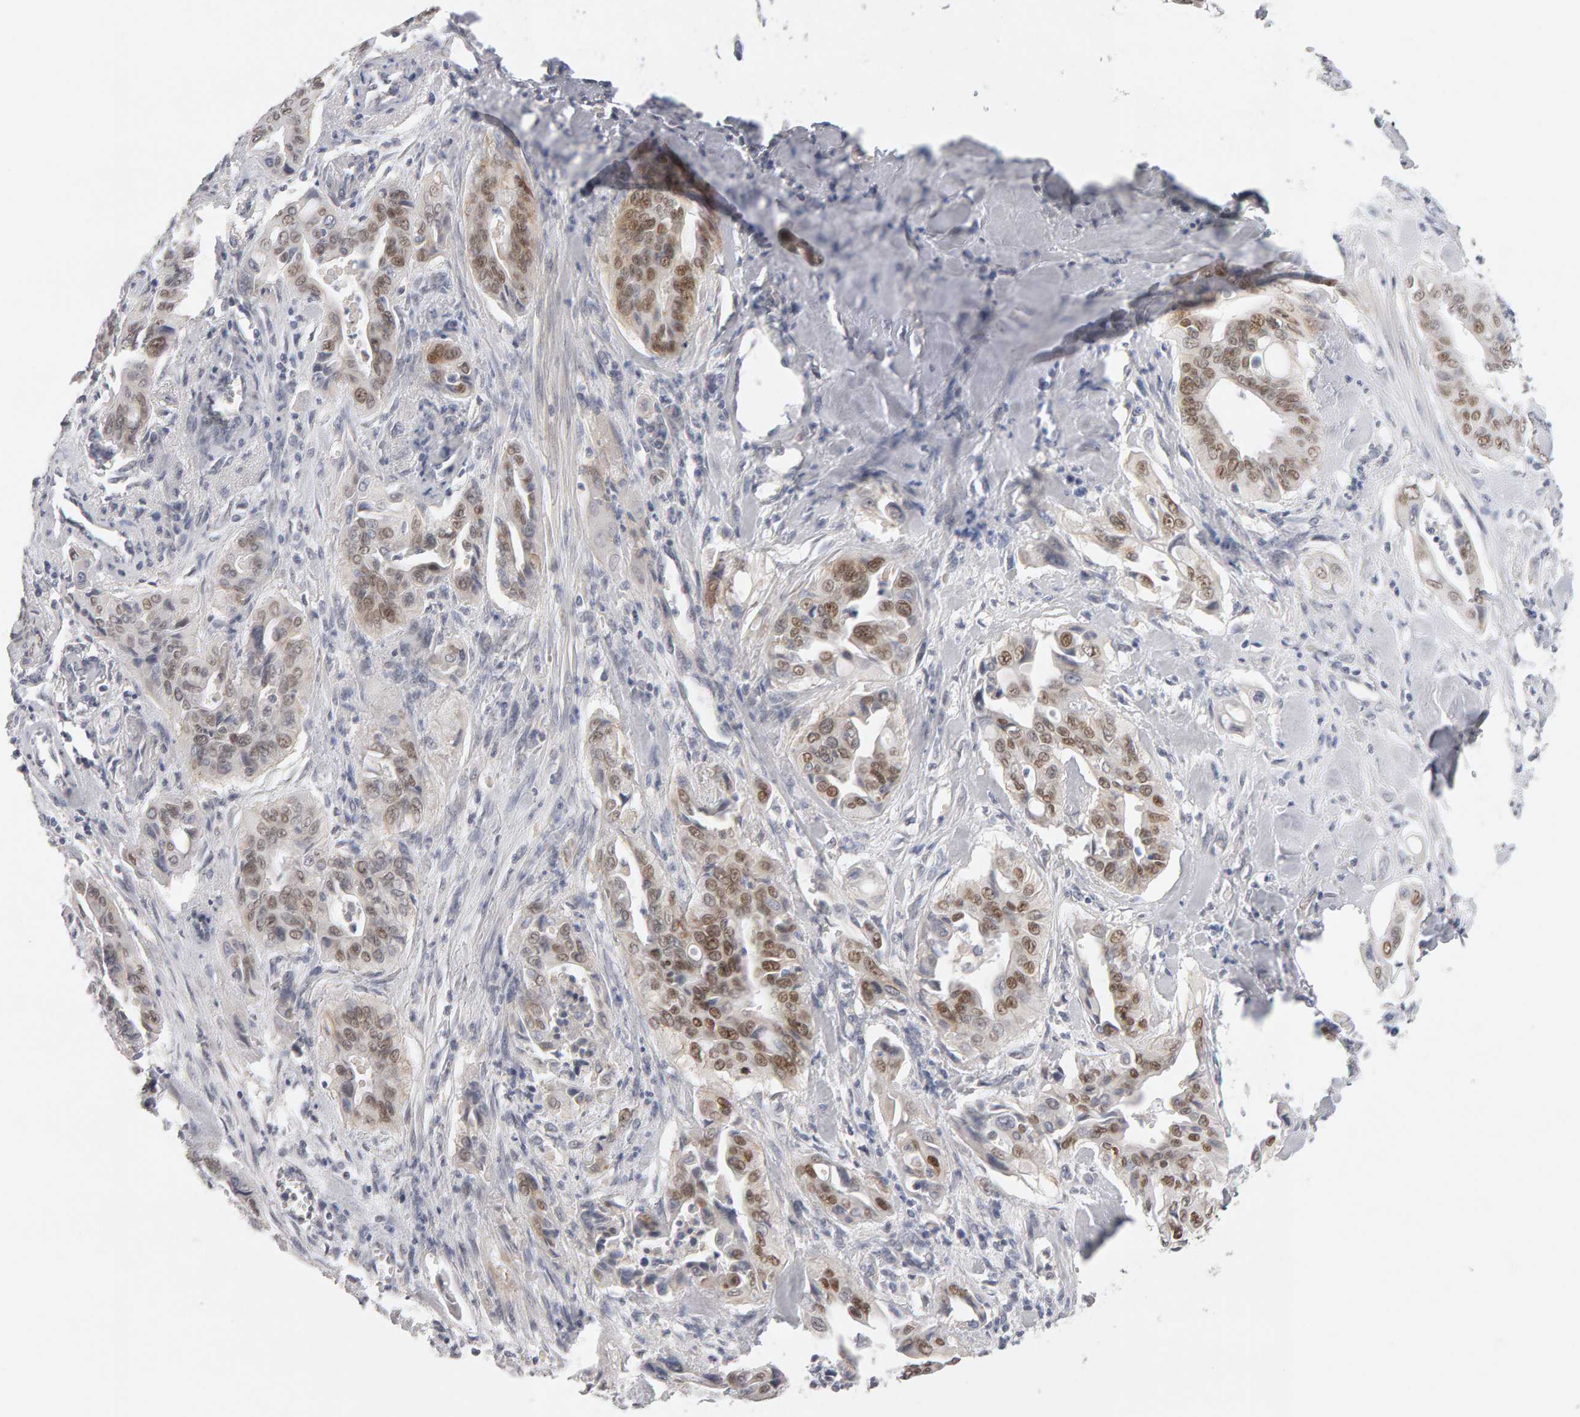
{"staining": {"intensity": "moderate", "quantity": ">75%", "location": "nuclear"}, "tissue": "pancreatic cancer", "cell_type": "Tumor cells", "image_type": "cancer", "snomed": [{"axis": "morphology", "description": "Adenocarcinoma, NOS"}, {"axis": "topography", "description": "Pancreas"}], "caption": "Protein expression analysis of human adenocarcinoma (pancreatic) reveals moderate nuclear expression in approximately >75% of tumor cells.", "gene": "HNF4A", "patient": {"sex": "male", "age": 77}}